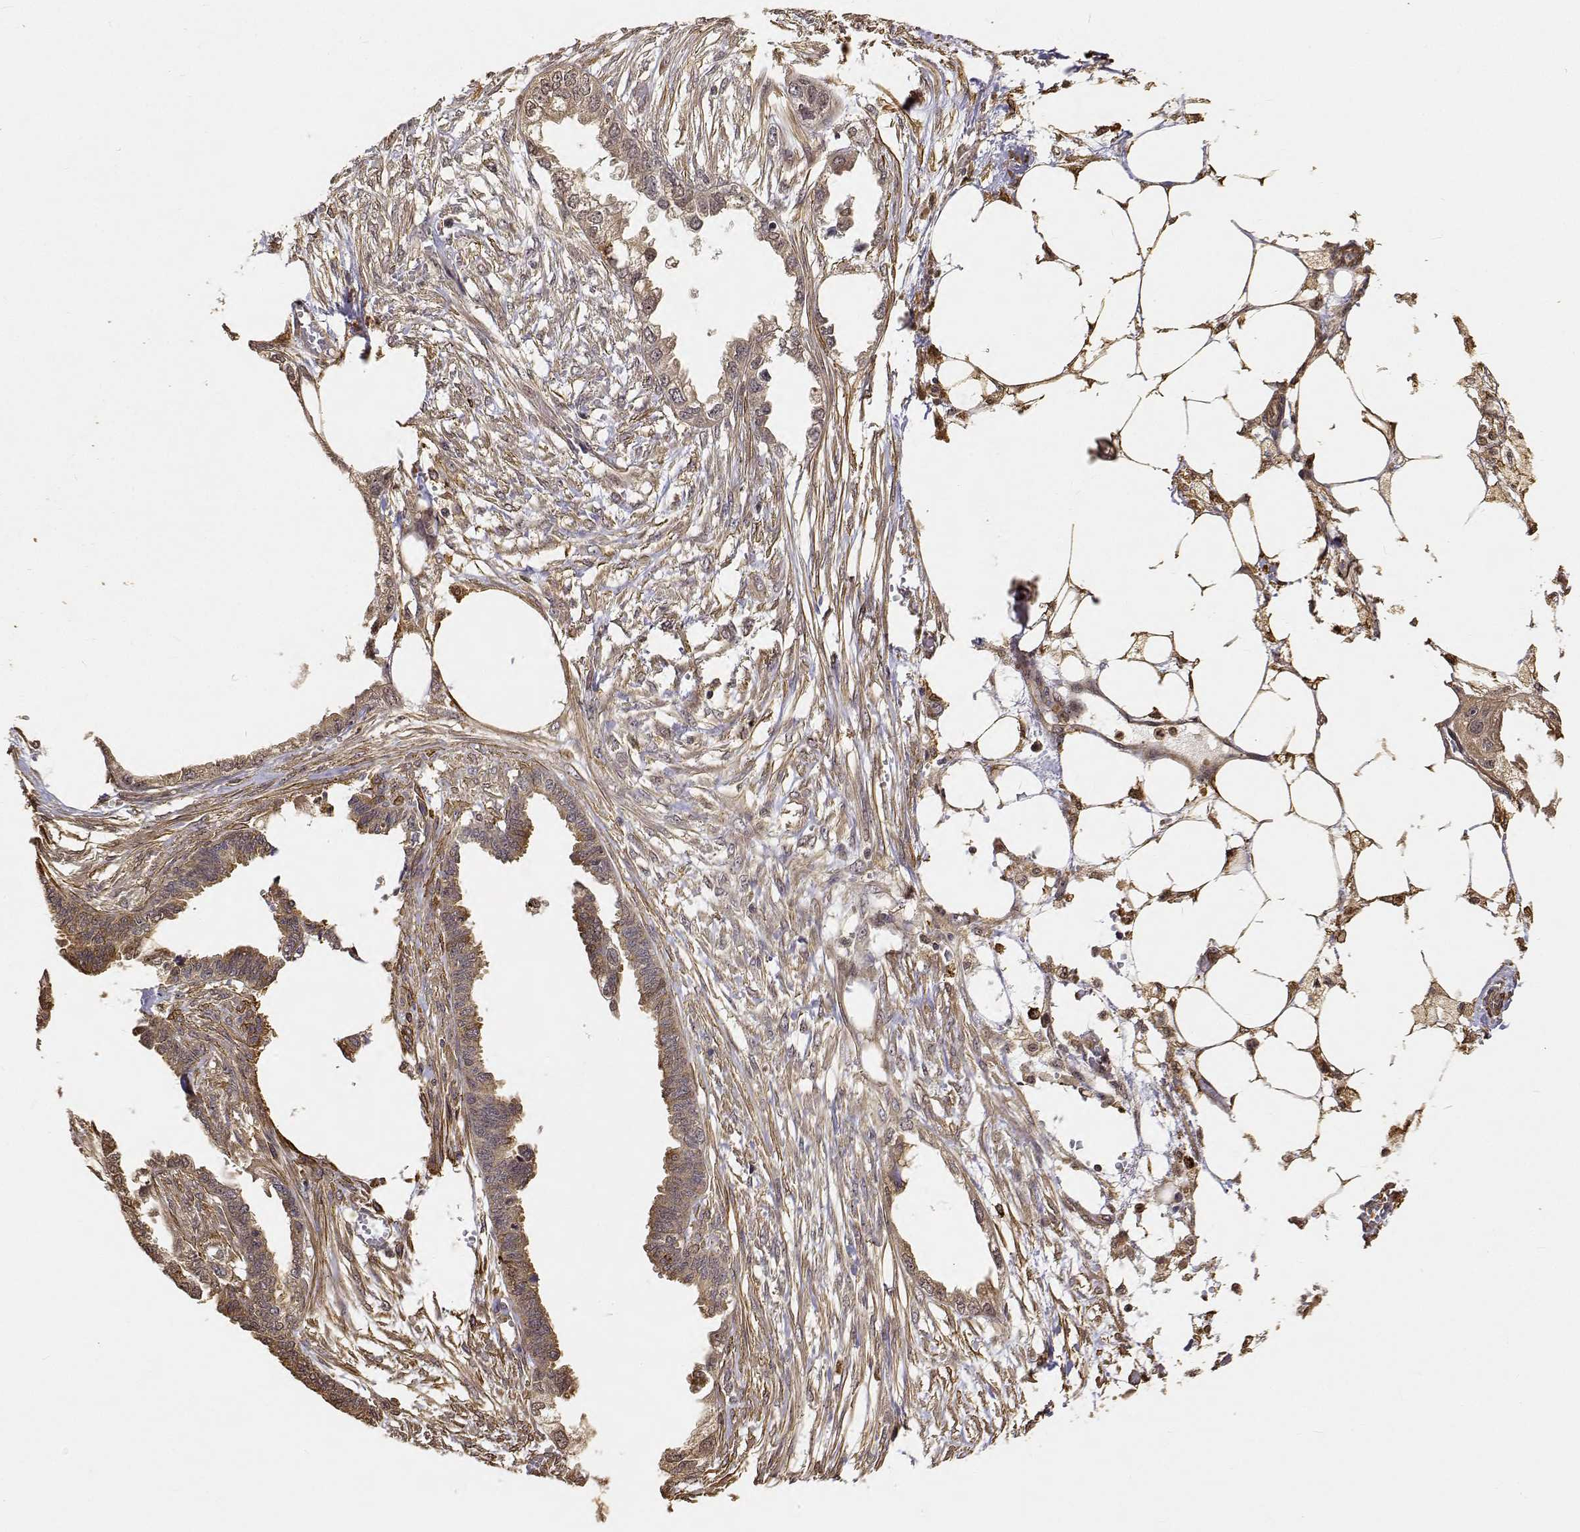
{"staining": {"intensity": "moderate", "quantity": ">75%", "location": "cytoplasmic/membranous,nuclear"}, "tissue": "endometrial cancer", "cell_type": "Tumor cells", "image_type": "cancer", "snomed": [{"axis": "morphology", "description": "Adenocarcinoma, NOS"}, {"axis": "morphology", "description": "Adenocarcinoma, metastatic, NOS"}, {"axis": "topography", "description": "Adipose tissue"}, {"axis": "topography", "description": "Endometrium"}], "caption": "This is an image of immunohistochemistry staining of endometrial adenocarcinoma, which shows moderate expression in the cytoplasmic/membranous and nuclear of tumor cells.", "gene": "PCID2", "patient": {"sex": "female", "age": 67}}